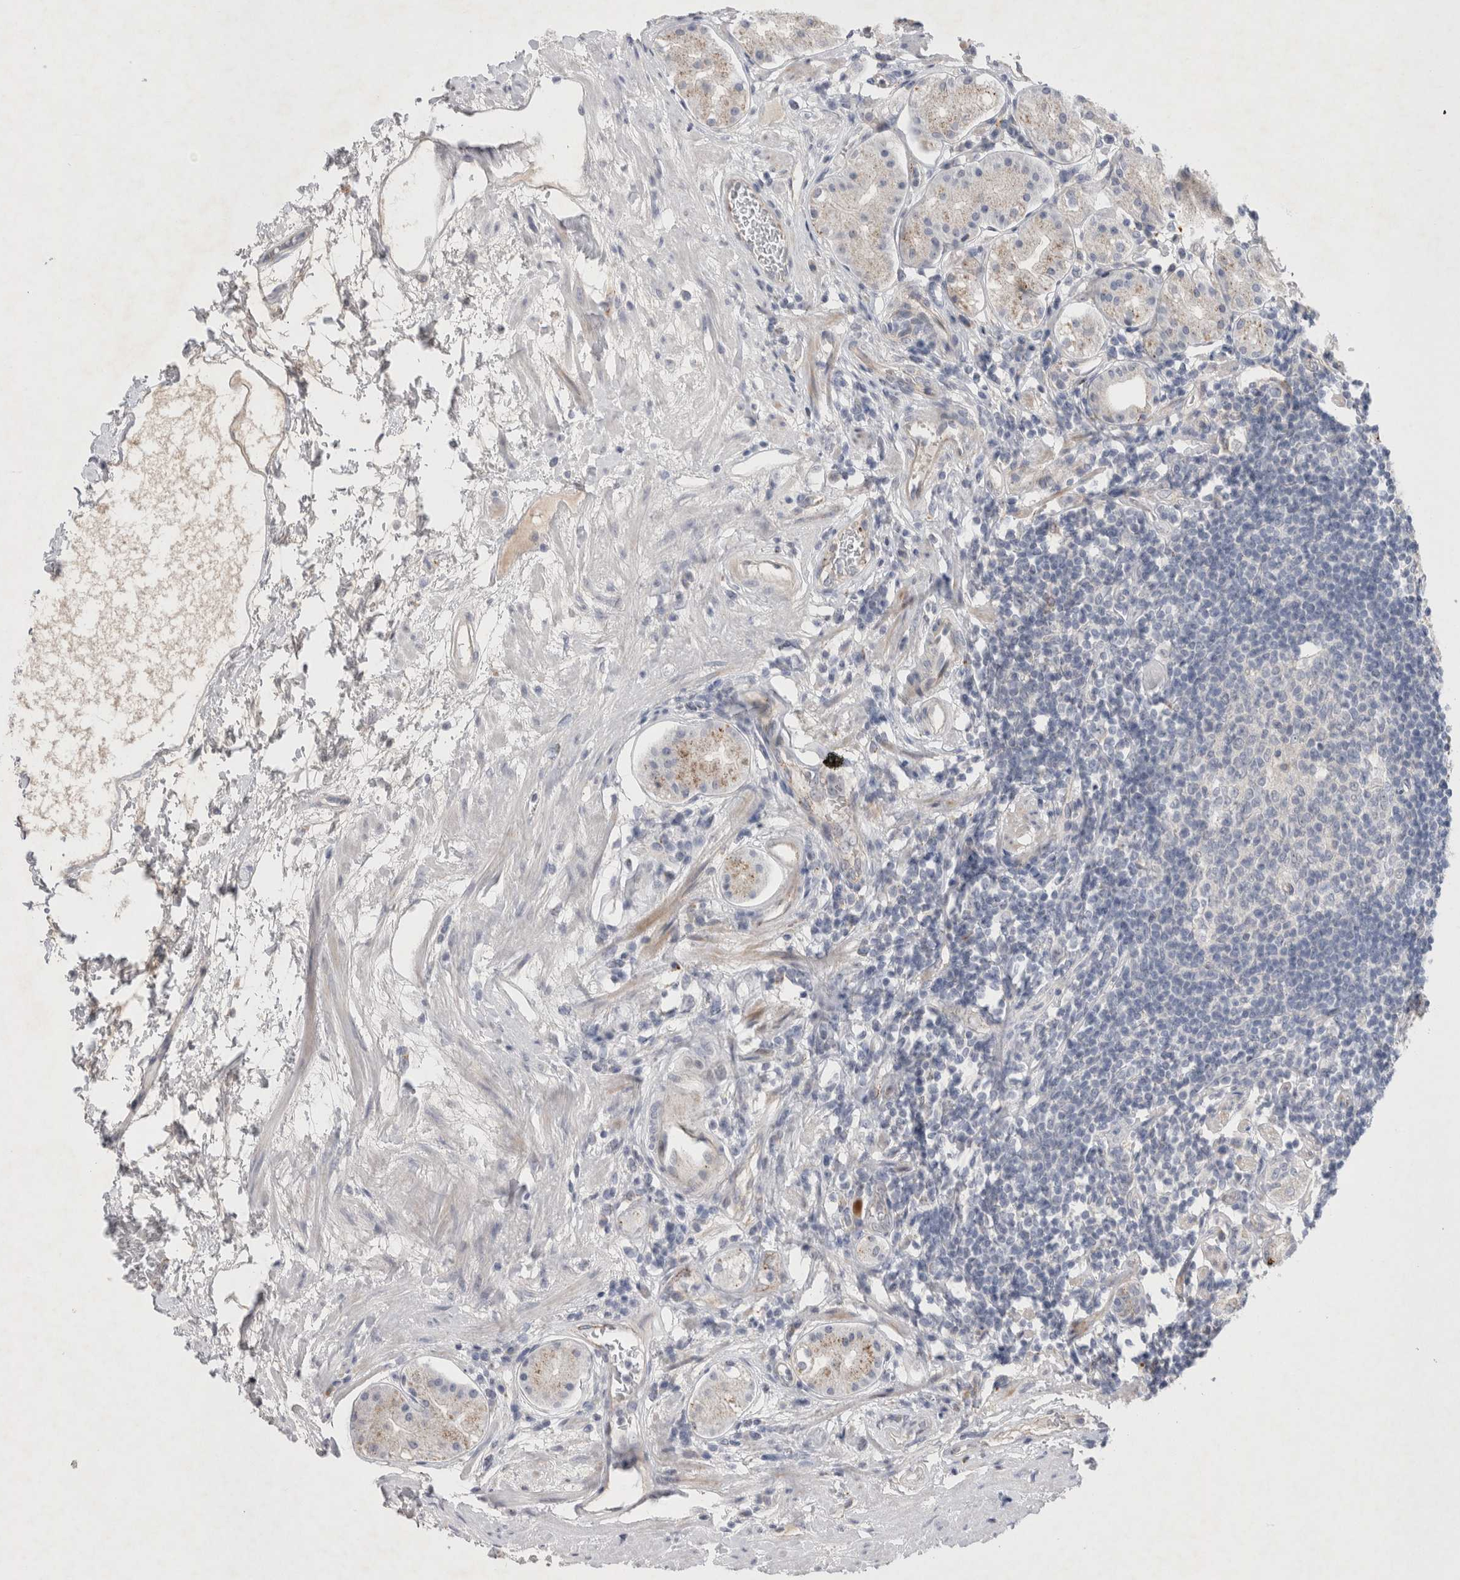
{"staining": {"intensity": "negative", "quantity": "none", "location": "none"}, "tissue": "stomach", "cell_type": "Glandular cells", "image_type": "normal", "snomed": [{"axis": "morphology", "description": "Normal tissue, NOS"}, {"axis": "topography", "description": "Stomach"}, {"axis": "topography", "description": "Stomach, lower"}], "caption": "Immunohistochemistry micrograph of normal human stomach stained for a protein (brown), which exhibits no expression in glandular cells. (DAB IHC with hematoxylin counter stain).", "gene": "GAA", "patient": {"sex": "female", "age": 56}}